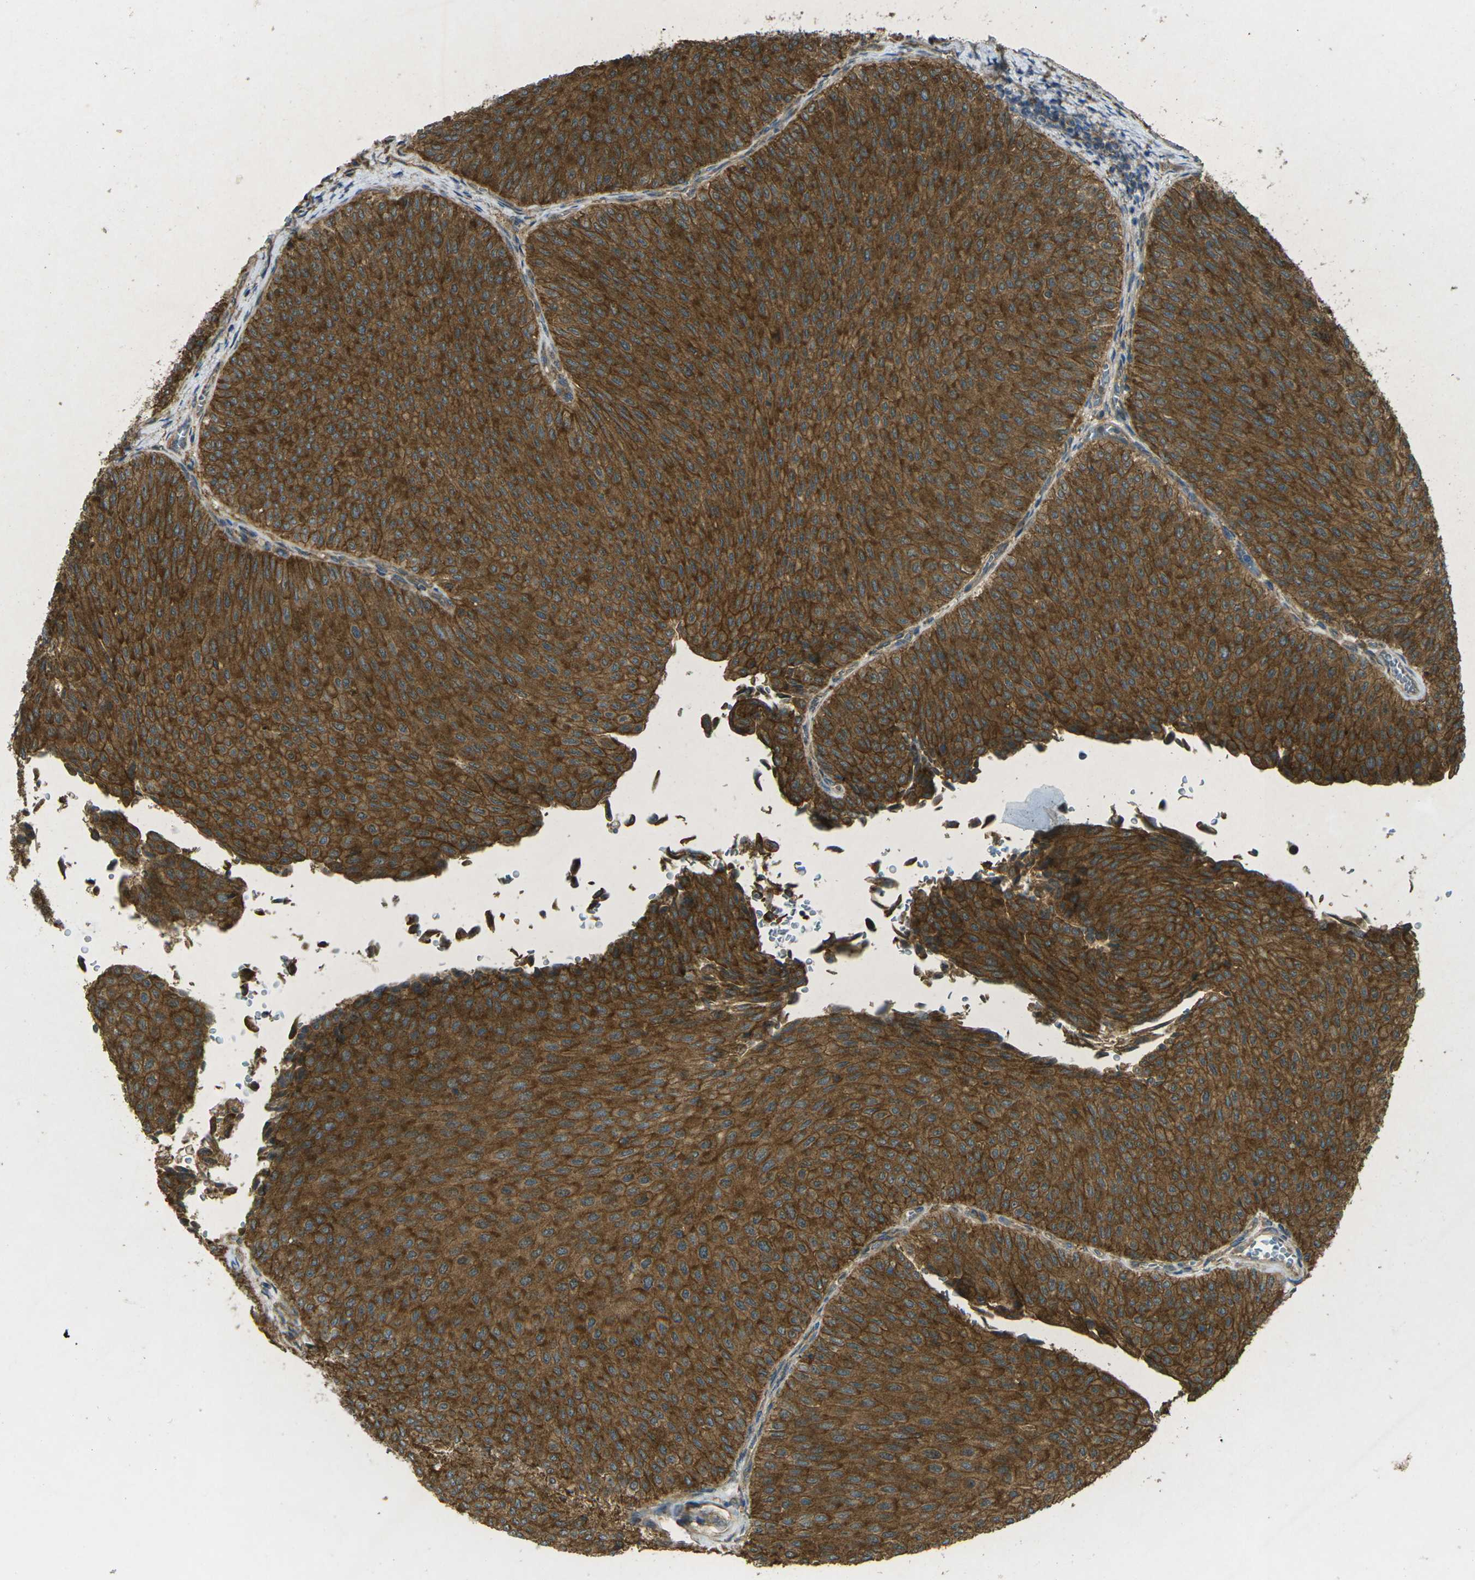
{"staining": {"intensity": "strong", "quantity": ">75%", "location": "cytoplasmic/membranous"}, "tissue": "urothelial cancer", "cell_type": "Tumor cells", "image_type": "cancer", "snomed": [{"axis": "morphology", "description": "Urothelial carcinoma, Low grade"}, {"axis": "topography", "description": "Urinary bladder"}], "caption": "Strong cytoplasmic/membranous positivity is seen in approximately >75% of tumor cells in low-grade urothelial carcinoma. The protein is shown in brown color, while the nuclei are stained blue.", "gene": "CHMP3", "patient": {"sex": "male", "age": 78}}